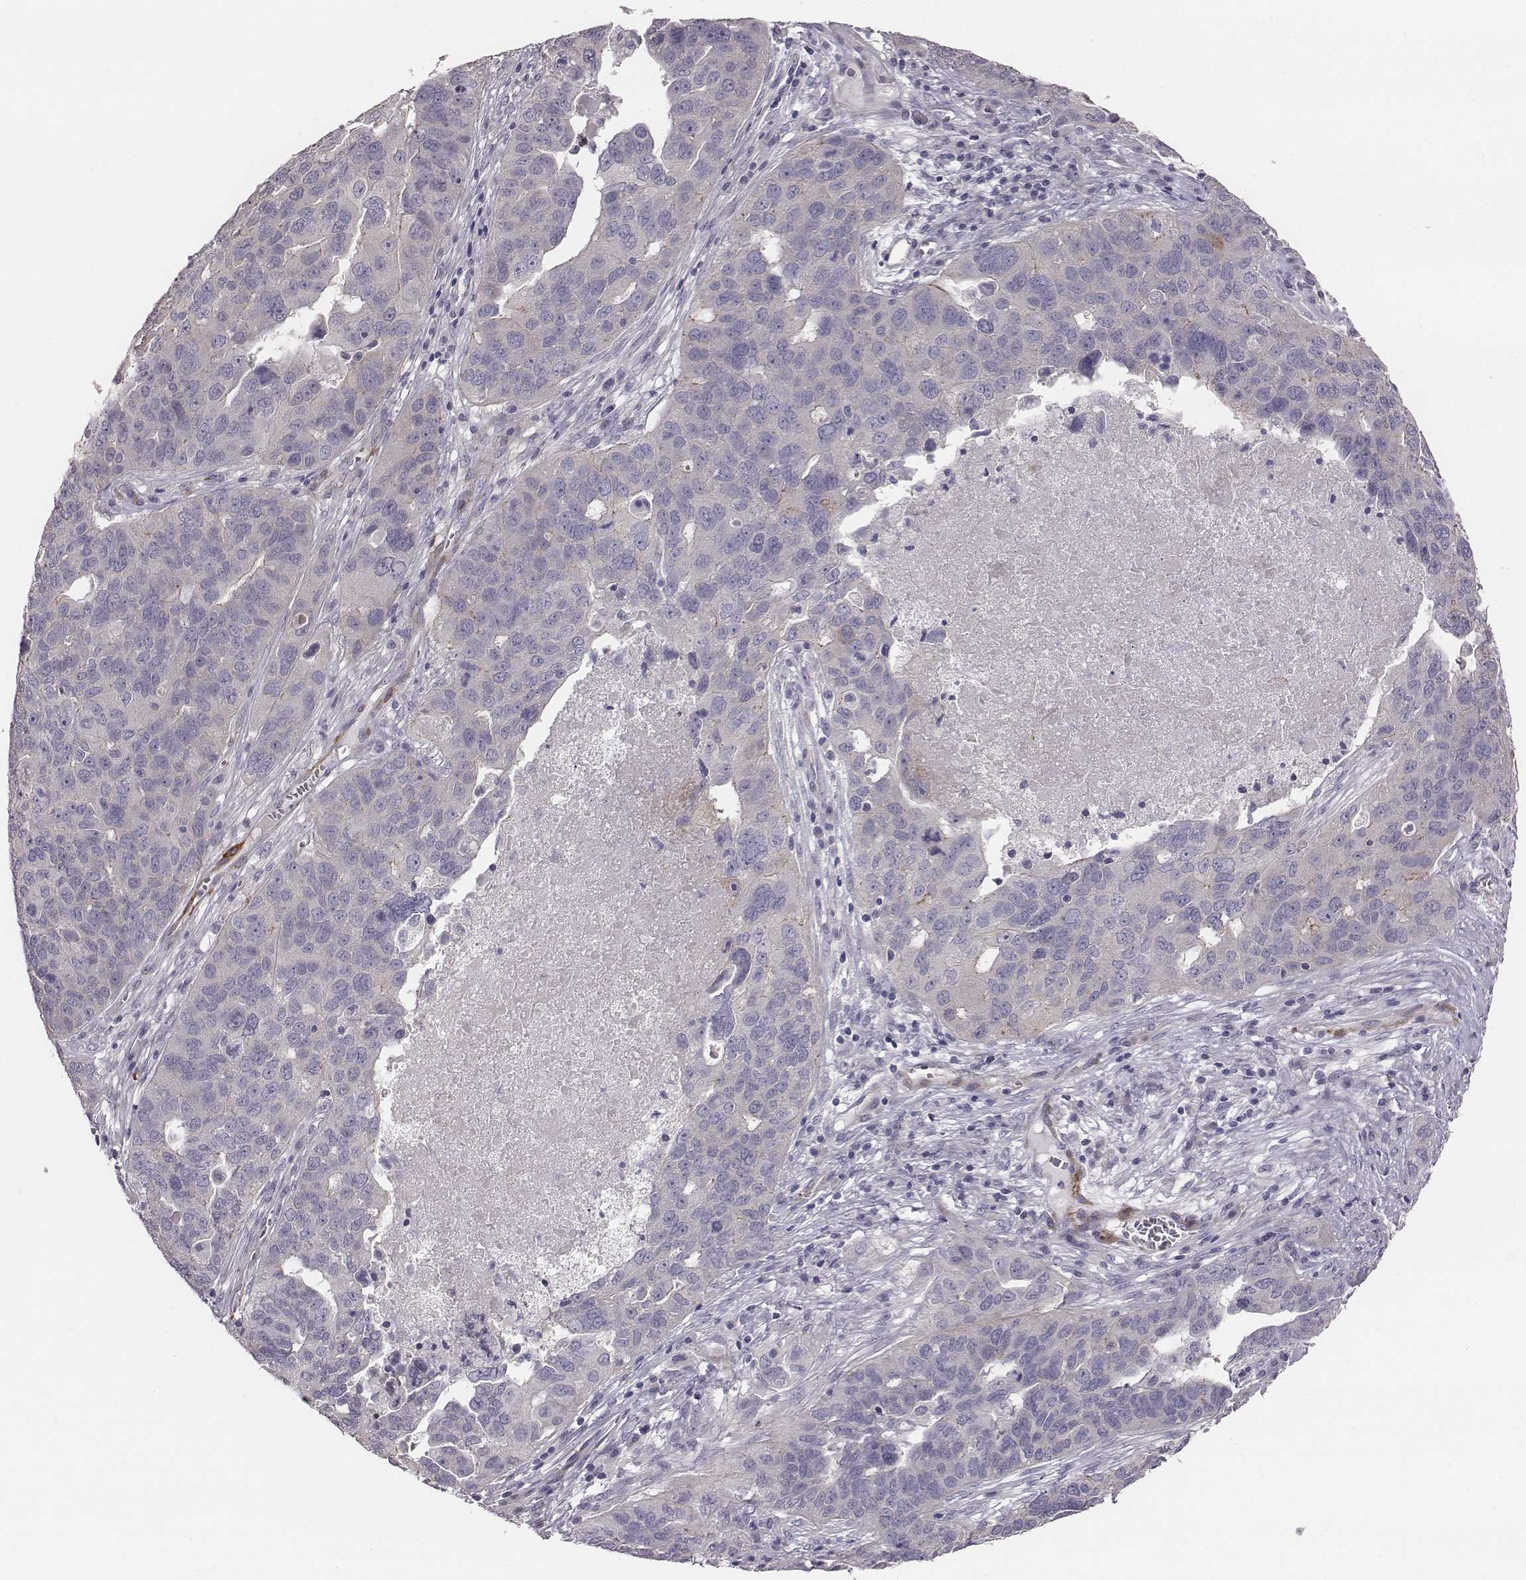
{"staining": {"intensity": "negative", "quantity": "none", "location": "none"}, "tissue": "ovarian cancer", "cell_type": "Tumor cells", "image_type": "cancer", "snomed": [{"axis": "morphology", "description": "Carcinoma, endometroid"}, {"axis": "topography", "description": "Soft tissue"}, {"axis": "topography", "description": "Ovary"}], "caption": "There is no significant expression in tumor cells of ovarian endometroid carcinoma.", "gene": "PRKCZ", "patient": {"sex": "female", "age": 52}}